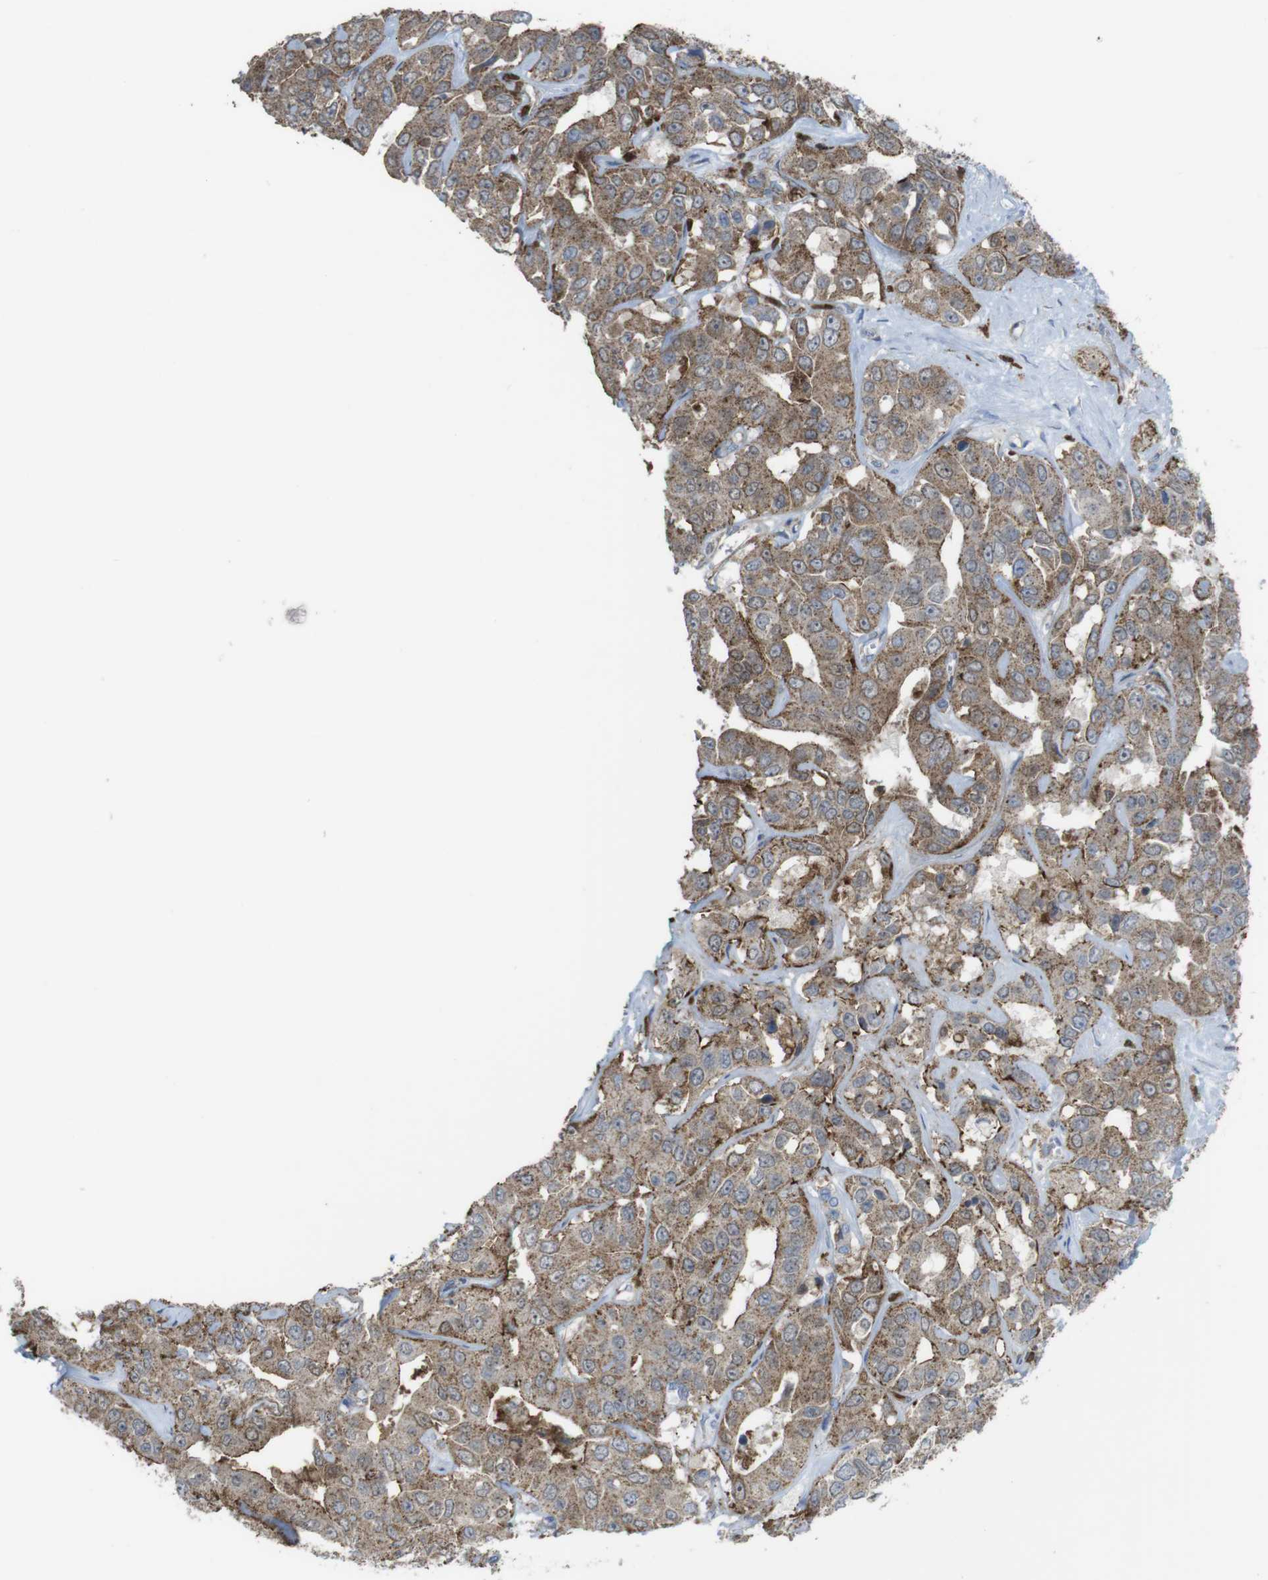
{"staining": {"intensity": "moderate", "quantity": ">75%", "location": "cytoplasmic/membranous"}, "tissue": "liver cancer", "cell_type": "Tumor cells", "image_type": "cancer", "snomed": [{"axis": "morphology", "description": "Cholangiocarcinoma"}, {"axis": "topography", "description": "Liver"}], "caption": "IHC image of neoplastic tissue: liver cholangiocarcinoma stained using immunohistochemistry (IHC) displays medium levels of moderate protein expression localized specifically in the cytoplasmic/membranous of tumor cells, appearing as a cytoplasmic/membranous brown color.", "gene": "PRKCD", "patient": {"sex": "female", "age": 52}}